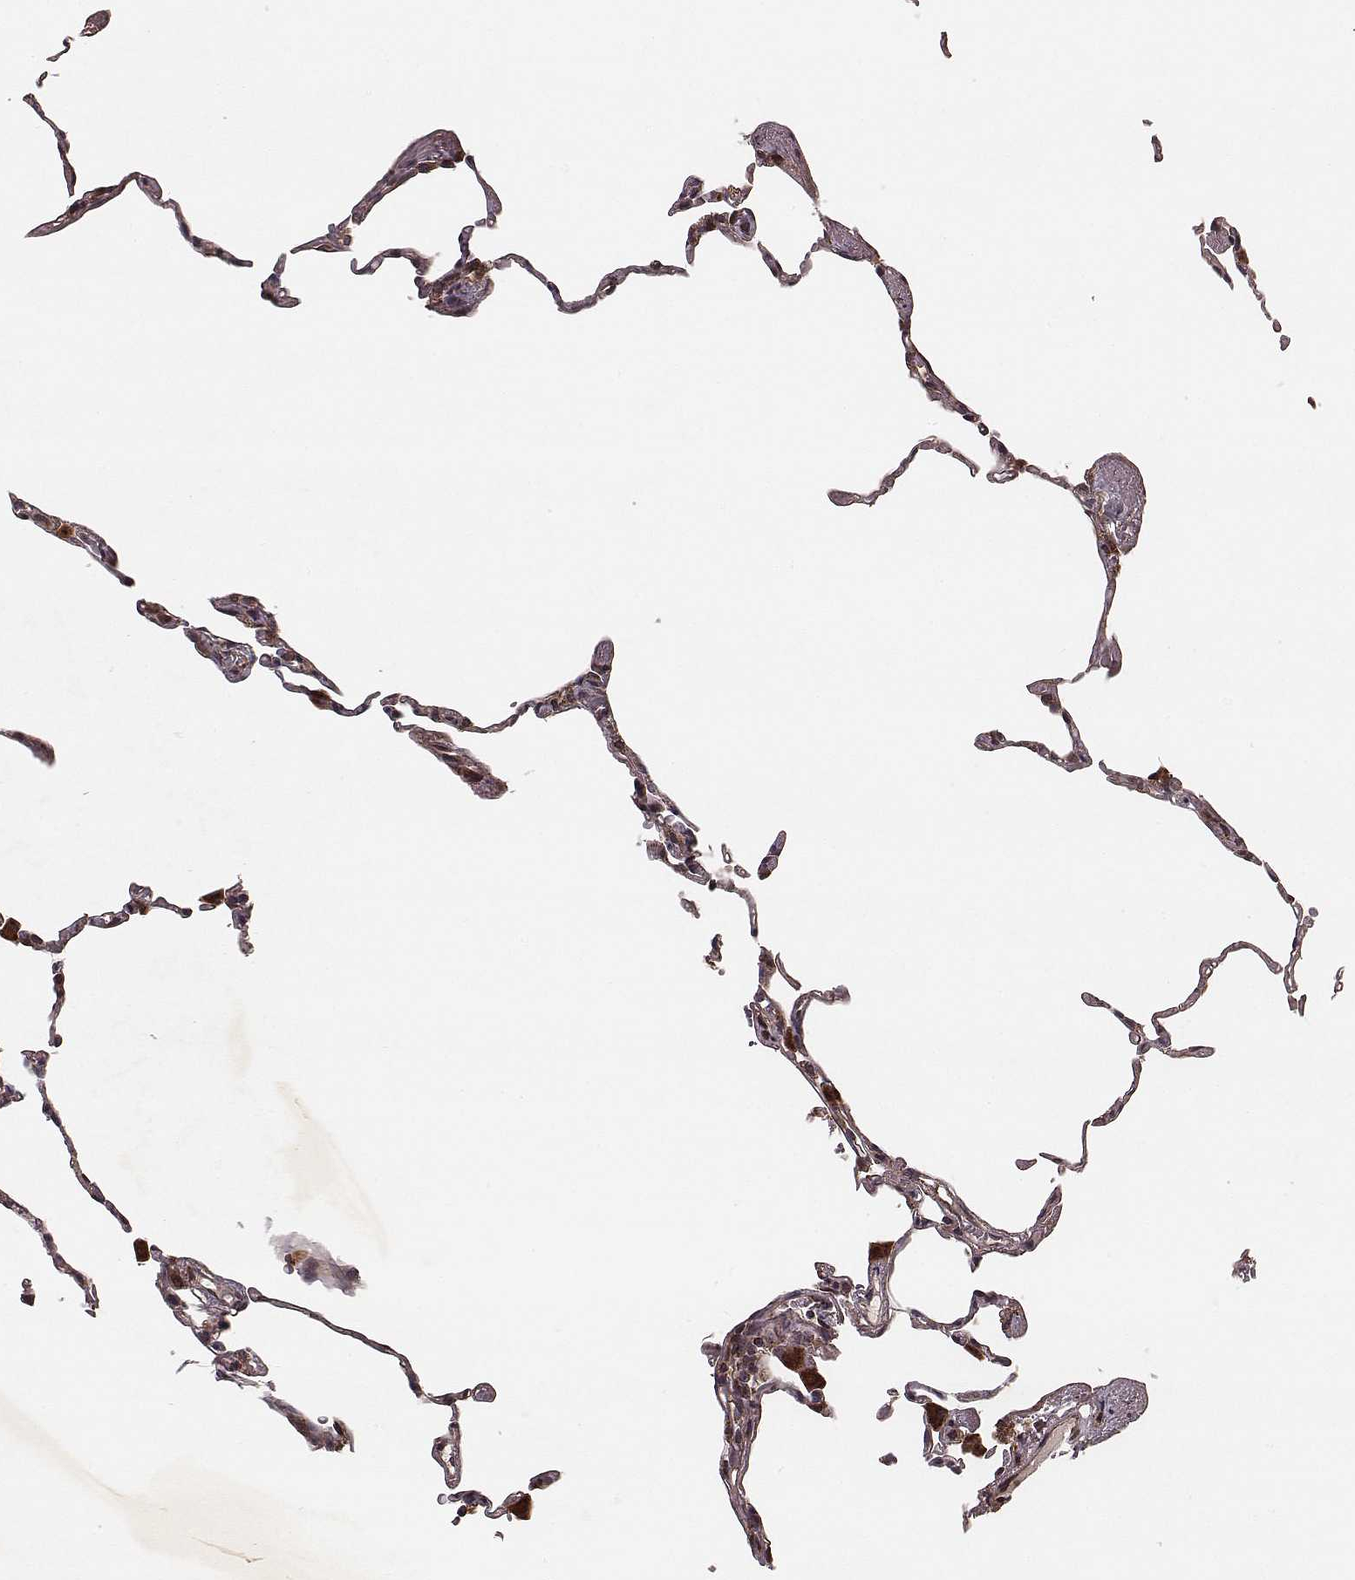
{"staining": {"intensity": "moderate", "quantity": "<25%", "location": "cytoplasmic/membranous"}, "tissue": "lung", "cell_type": "Alveolar cells", "image_type": "normal", "snomed": [{"axis": "morphology", "description": "Normal tissue, NOS"}, {"axis": "topography", "description": "Lung"}], "caption": "Immunohistochemical staining of benign human lung shows low levels of moderate cytoplasmic/membranous positivity in about <25% of alveolar cells. The protein is shown in brown color, while the nuclei are stained blue.", "gene": "ZDHHC21", "patient": {"sex": "female", "age": 57}}